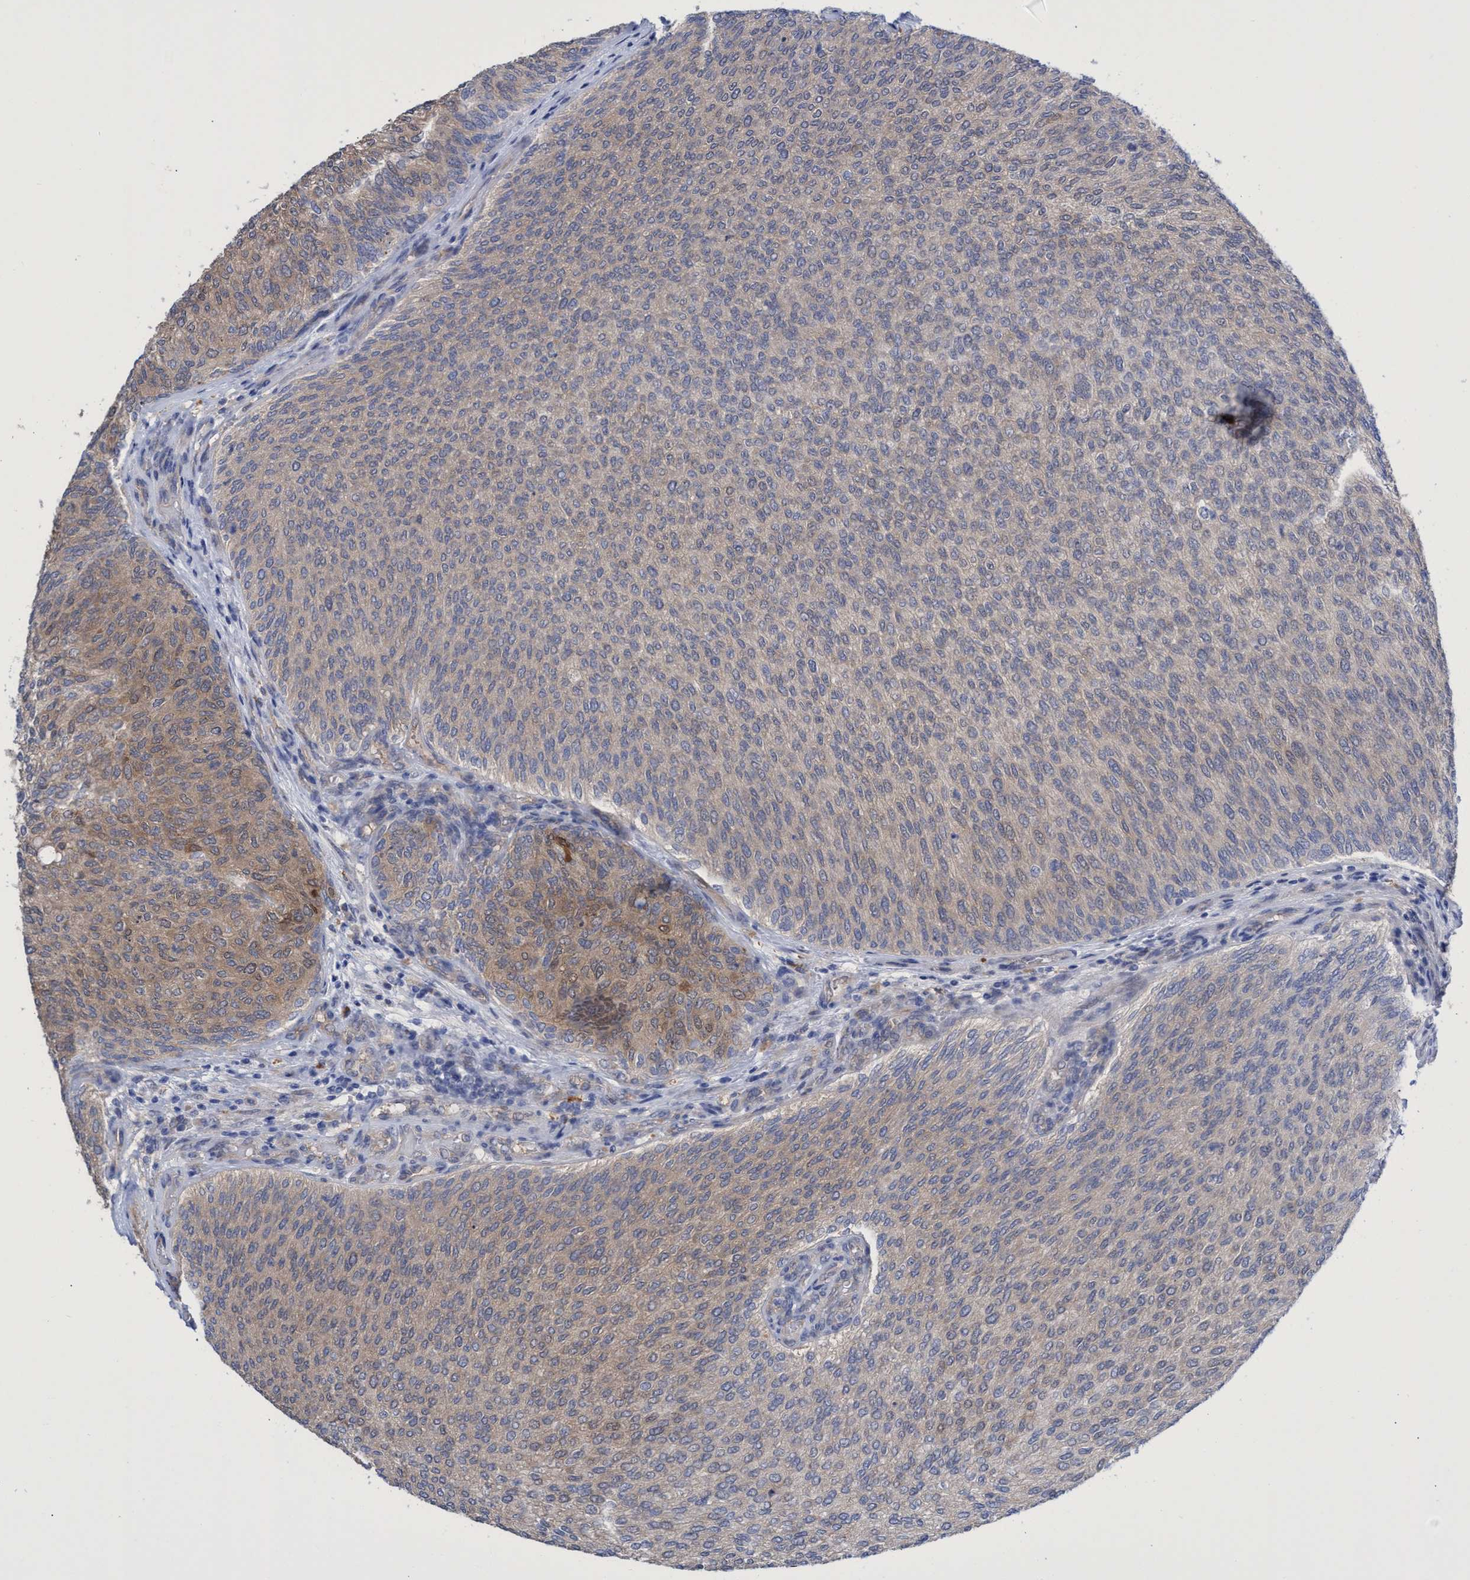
{"staining": {"intensity": "weak", "quantity": "25%-75%", "location": "cytoplasmic/membranous"}, "tissue": "urothelial cancer", "cell_type": "Tumor cells", "image_type": "cancer", "snomed": [{"axis": "morphology", "description": "Urothelial carcinoma, Low grade"}, {"axis": "topography", "description": "Urinary bladder"}], "caption": "IHC (DAB (3,3'-diaminobenzidine)) staining of urothelial cancer reveals weak cytoplasmic/membranous protein expression in about 25%-75% of tumor cells.", "gene": "SVEP1", "patient": {"sex": "female", "age": 79}}